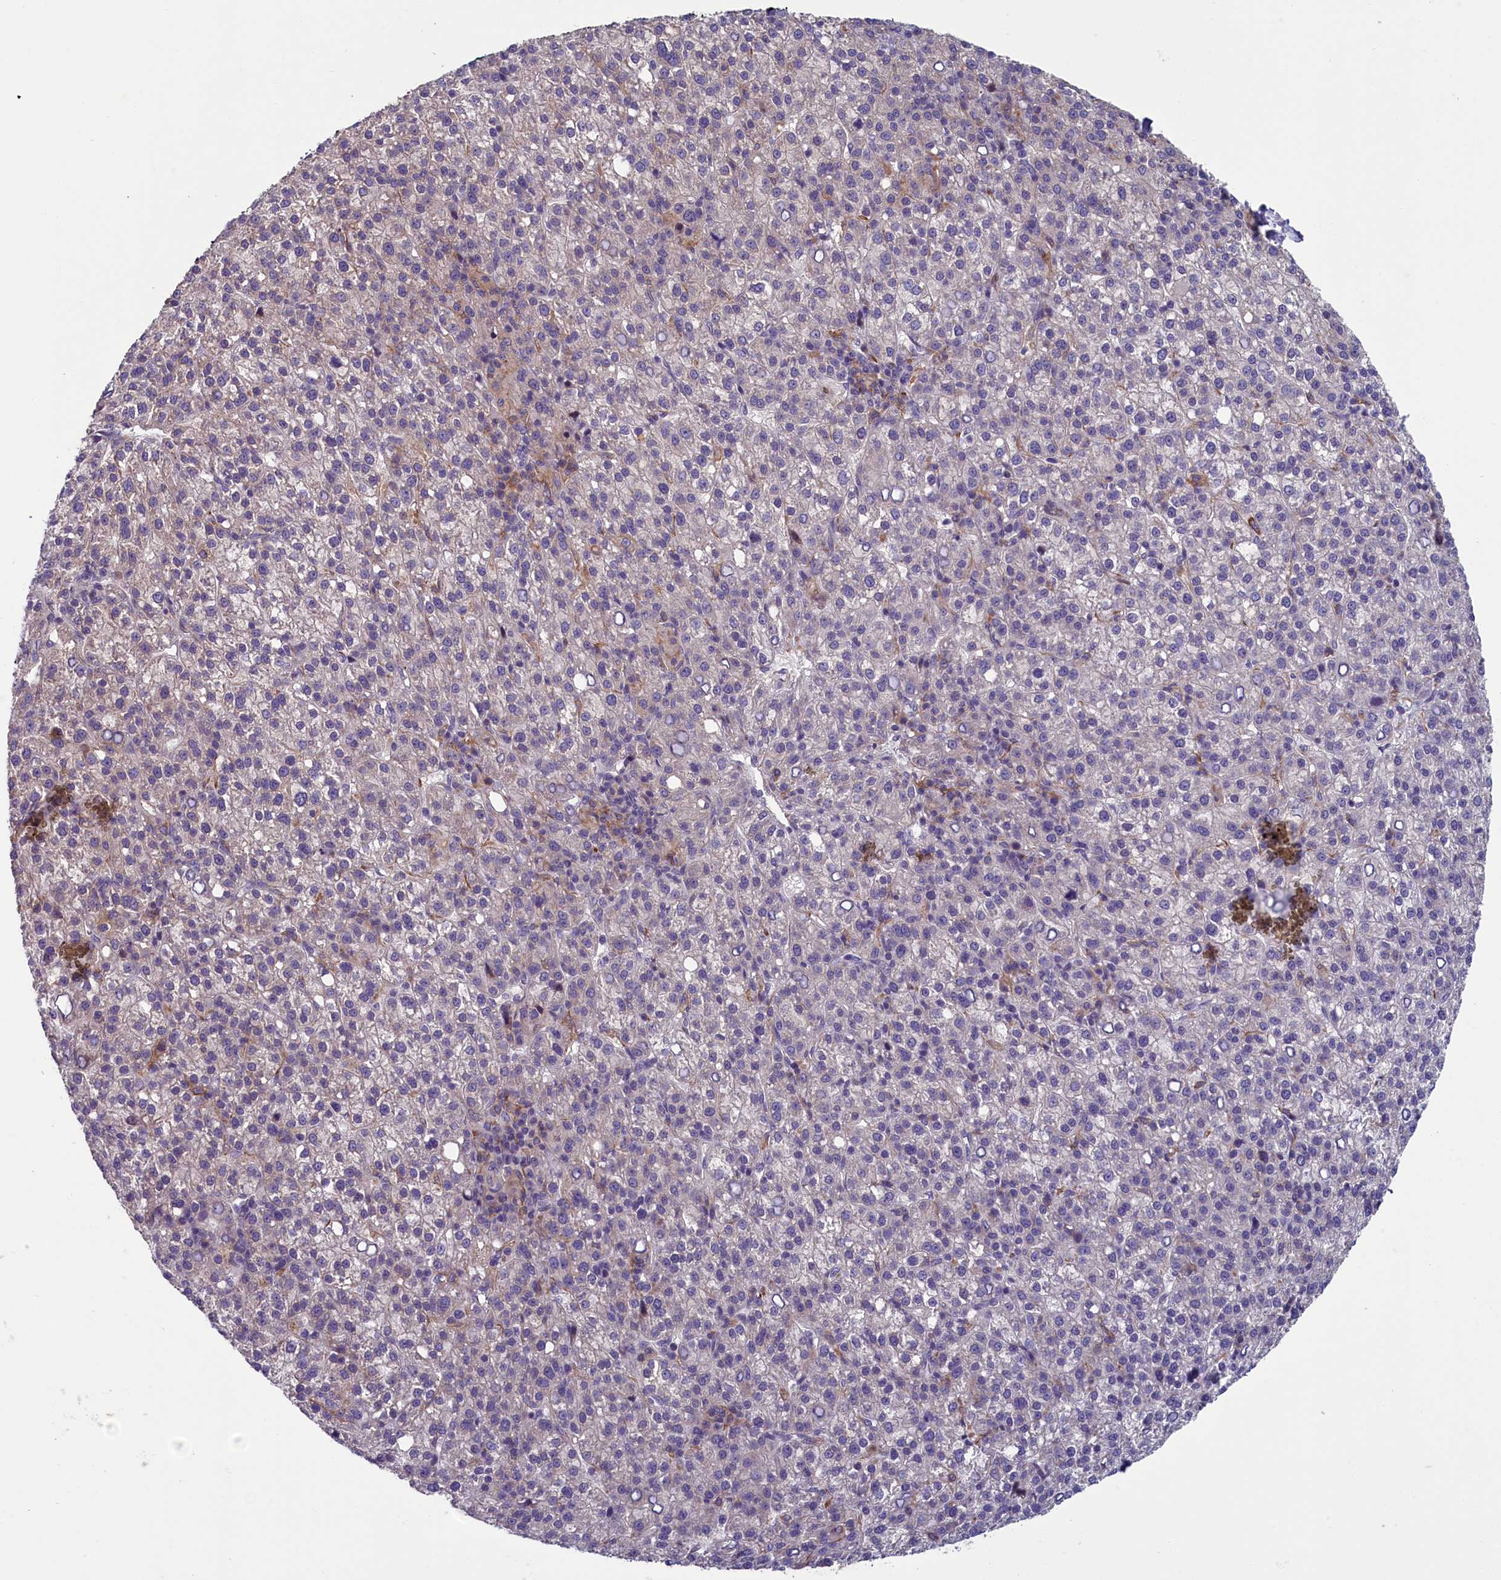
{"staining": {"intensity": "negative", "quantity": "none", "location": "none"}, "tissue": "liver cancer", "cell_type": "Tumor cells", "image_type": "cancer", "snomed": [{"axis": "morphology", "description": "Carcinoma, Hepatocellular, NOS"}, {"axis": "topography", "description": "Liver"}], "caption": "High power microscopy image of an immunohistochemistry photomicrograph of liver hepatocellular carcinoma, revealing no significant staining in tumor cells.", "gene": "ANKRD39", "patient": {"sex": "female", "age": 58}}